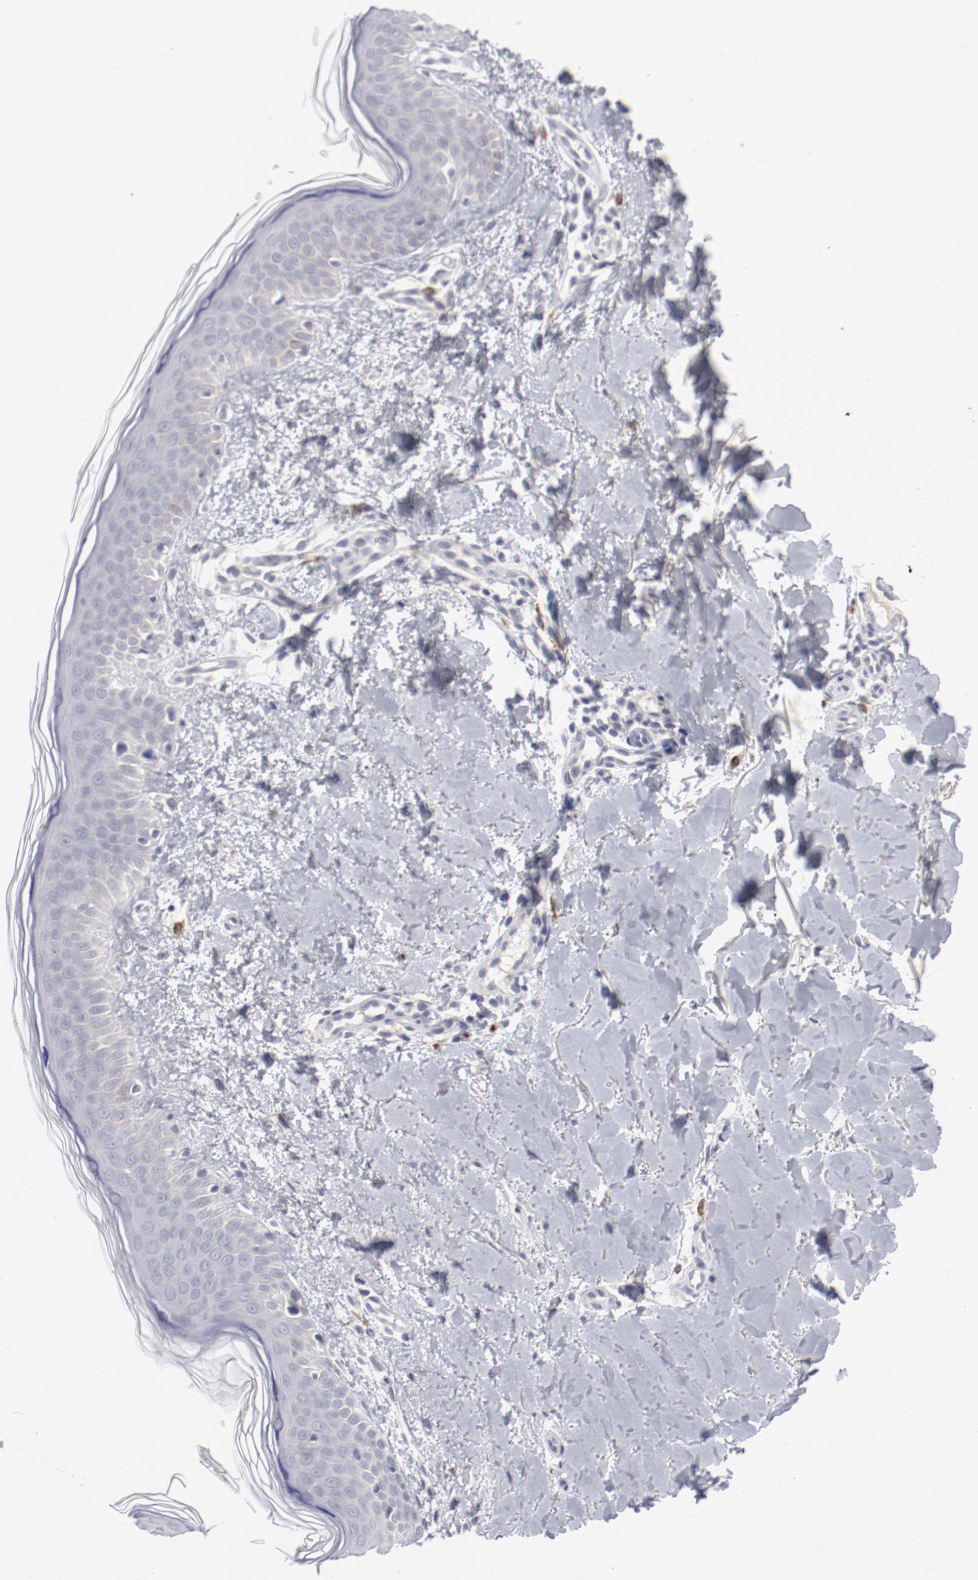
{"staining": {"intensity": "negative", "quantity": "none", "location": "none"}, "tissue": "skin", "cell_type": "Fibroblasts", "image_type": "normal", "snomed": [{"axis": "morphology", "description": "Normal tissue, NOS"}, {"axis": "topography", "description": "Skin"}], "caption": "A high-resolution photomicrograph shows immunohistochemistry staining of benign skin, which reveals no significant expression in fibroblasts.", "gene": "SH3BGR", "patient": {"sex": "female", "age": 56}}